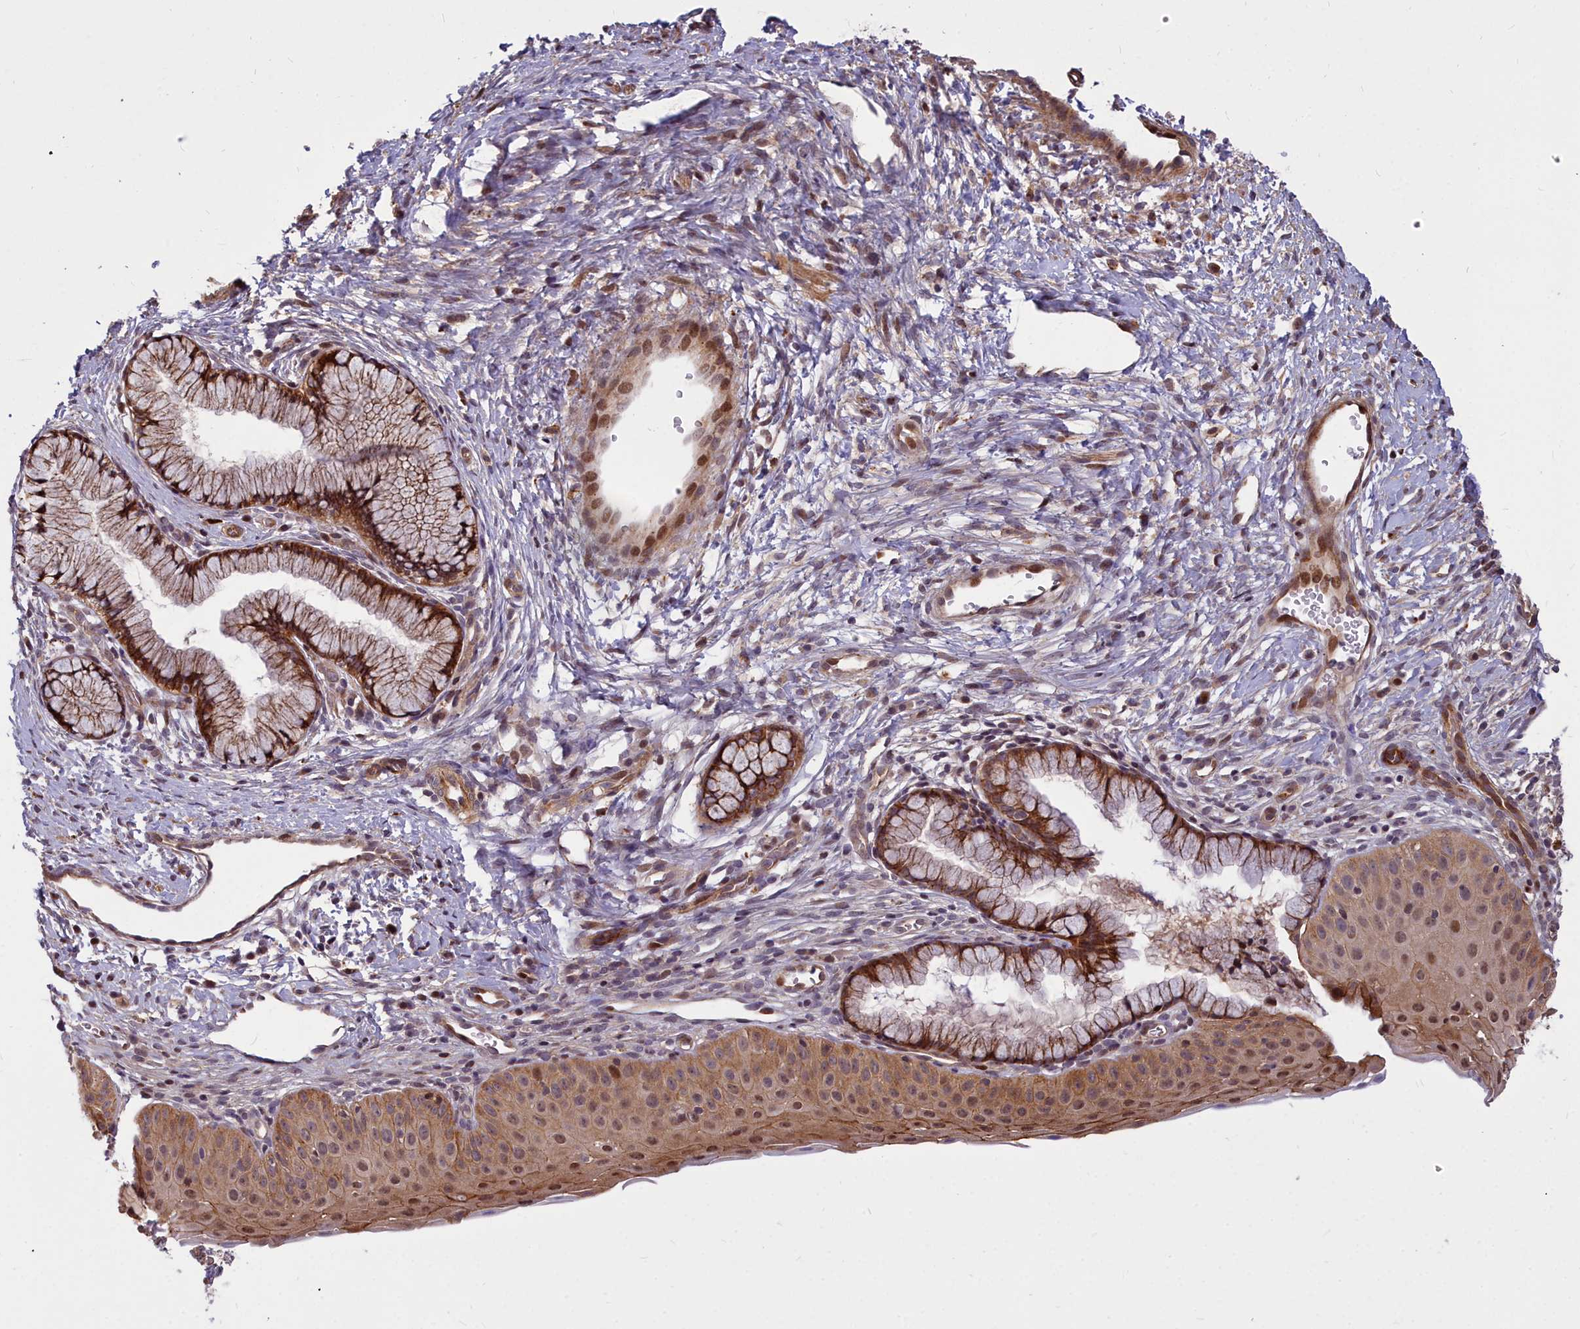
{"staining": {"intensity": "moderate", "quantity": ">75%", "location": "cytoplasmic/membranous,nuclear"}, "tissue": "cervix", "cell_type": "Glandular cells", "image_type": "normal", "snomed": [{"axis": "morphology", "description": "Normal tissue, NOS"}, {"axis": "topography", "description": "Cervix"}], "caption": "Immunohistochemistry (IHC) histopathology image of normal cervix: human cervix stained using IHC displays medium levels of moderate protein expression localized specifically in the cytoplasmic/membranous,nuclear of glandular cells, appearing as a cytoplasmic/membranous,nuclear brown color.", "gene": "GLYATL3", "patient": {"sex": "female", "age": 36}}